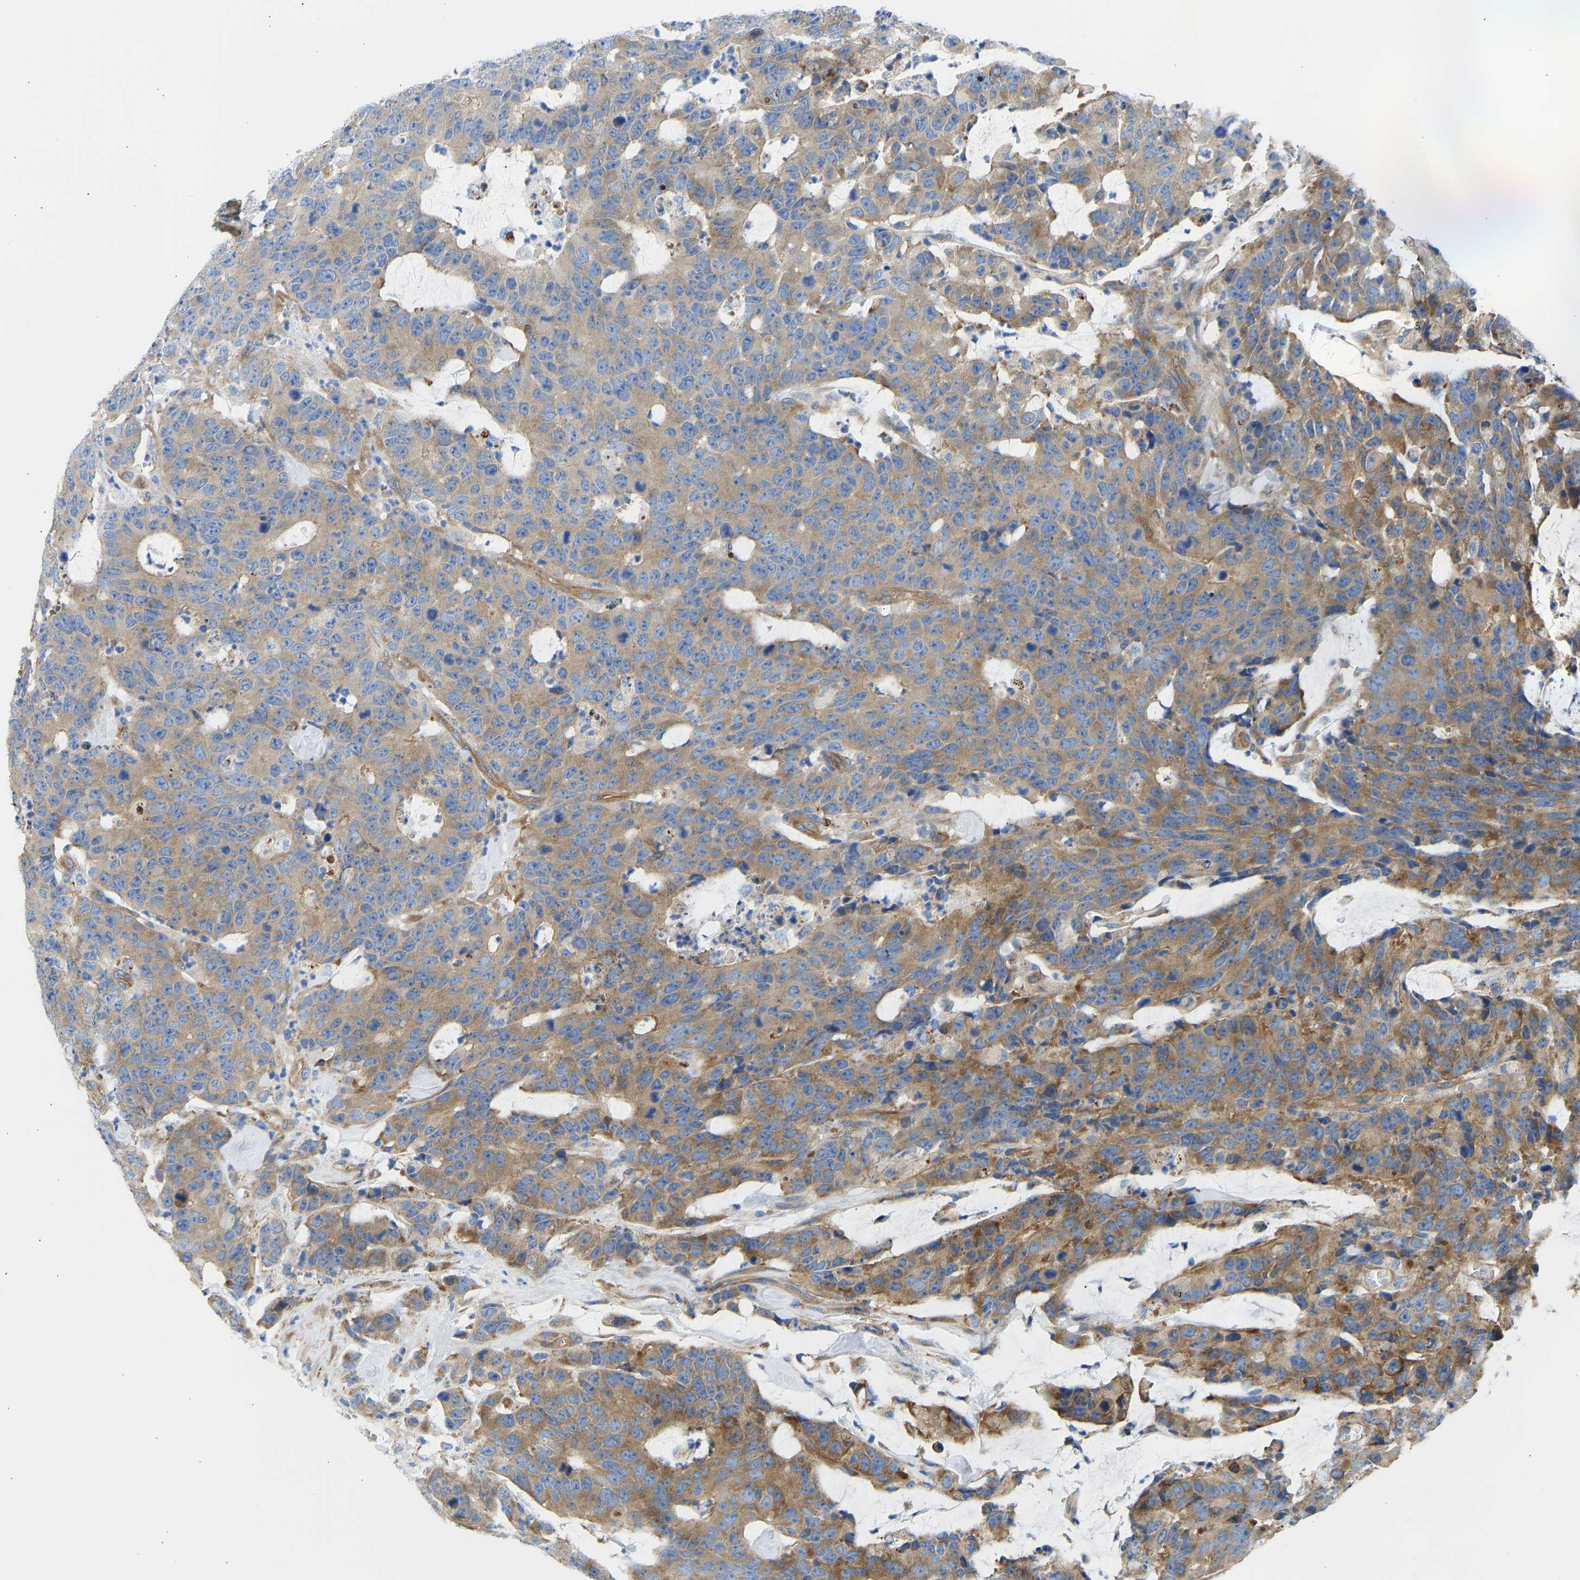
{"staining": {"intensity": "moderate", "quantity": ">75%", "location": "cytoplasmic/membranous"}, "tissue": "colorectal cancer", "cell_type": "Tumor cells", "image_type": "cancer", "snomed": [{"axis": "morphology", "description": "Adenocarcinoma, NOS"}, {"axis": "topography", "description": "Colon"}], "caption": "A brown stain labels moderate cytoplasmic/membranous expression of a protein in colorectal cancer (adenocarcinoma) tumor cells.", "gene": "MYO1C", "patient": {"sex": "female", "age": 86}}